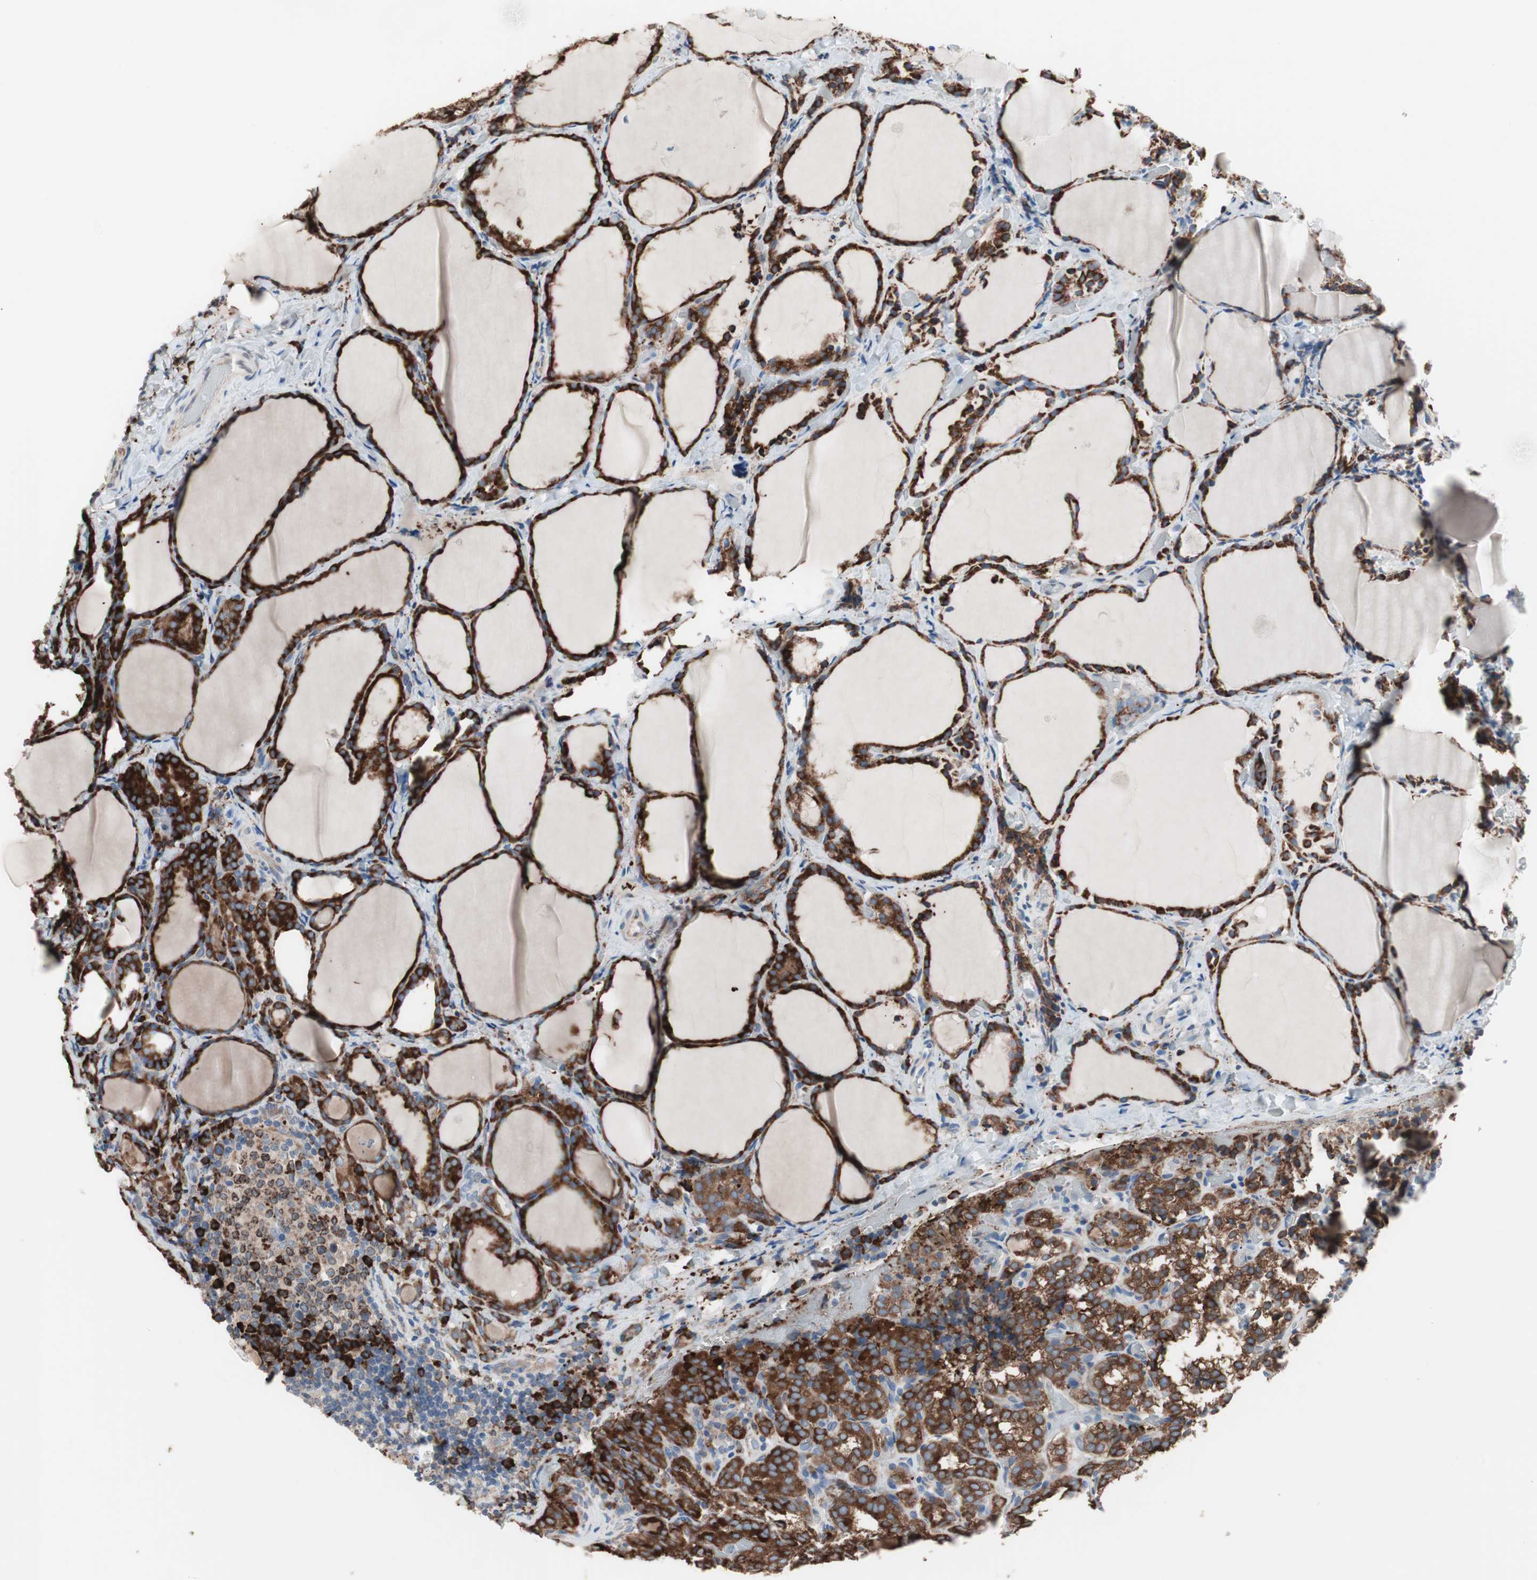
{"staining": {"intensity": "strong", "quantity": ">75%", "location": "cytoplasmic/membranous"}, "tissue": "thyroid cancer", "cell_type": "Tumor cells", "image_type": "cancer", "snomed": [{"axis": "morphology", "description": "Normal tissue, NOS"}, {"axis": "morphology", "description": "Papillary adenocarcinoma, NOS"}, {"axis": "topography", "description": "Thyroid gland"}], "caption": "Strong cytoplasmic/membranous protein staining is identified in about >75% of tumor cells in thyroid papillary adenocarcinoma. (IHC, brightfield microscopy, high magnification).", "gene": "SLC27A4", "patient": {"sex": "female", "age": 30}}